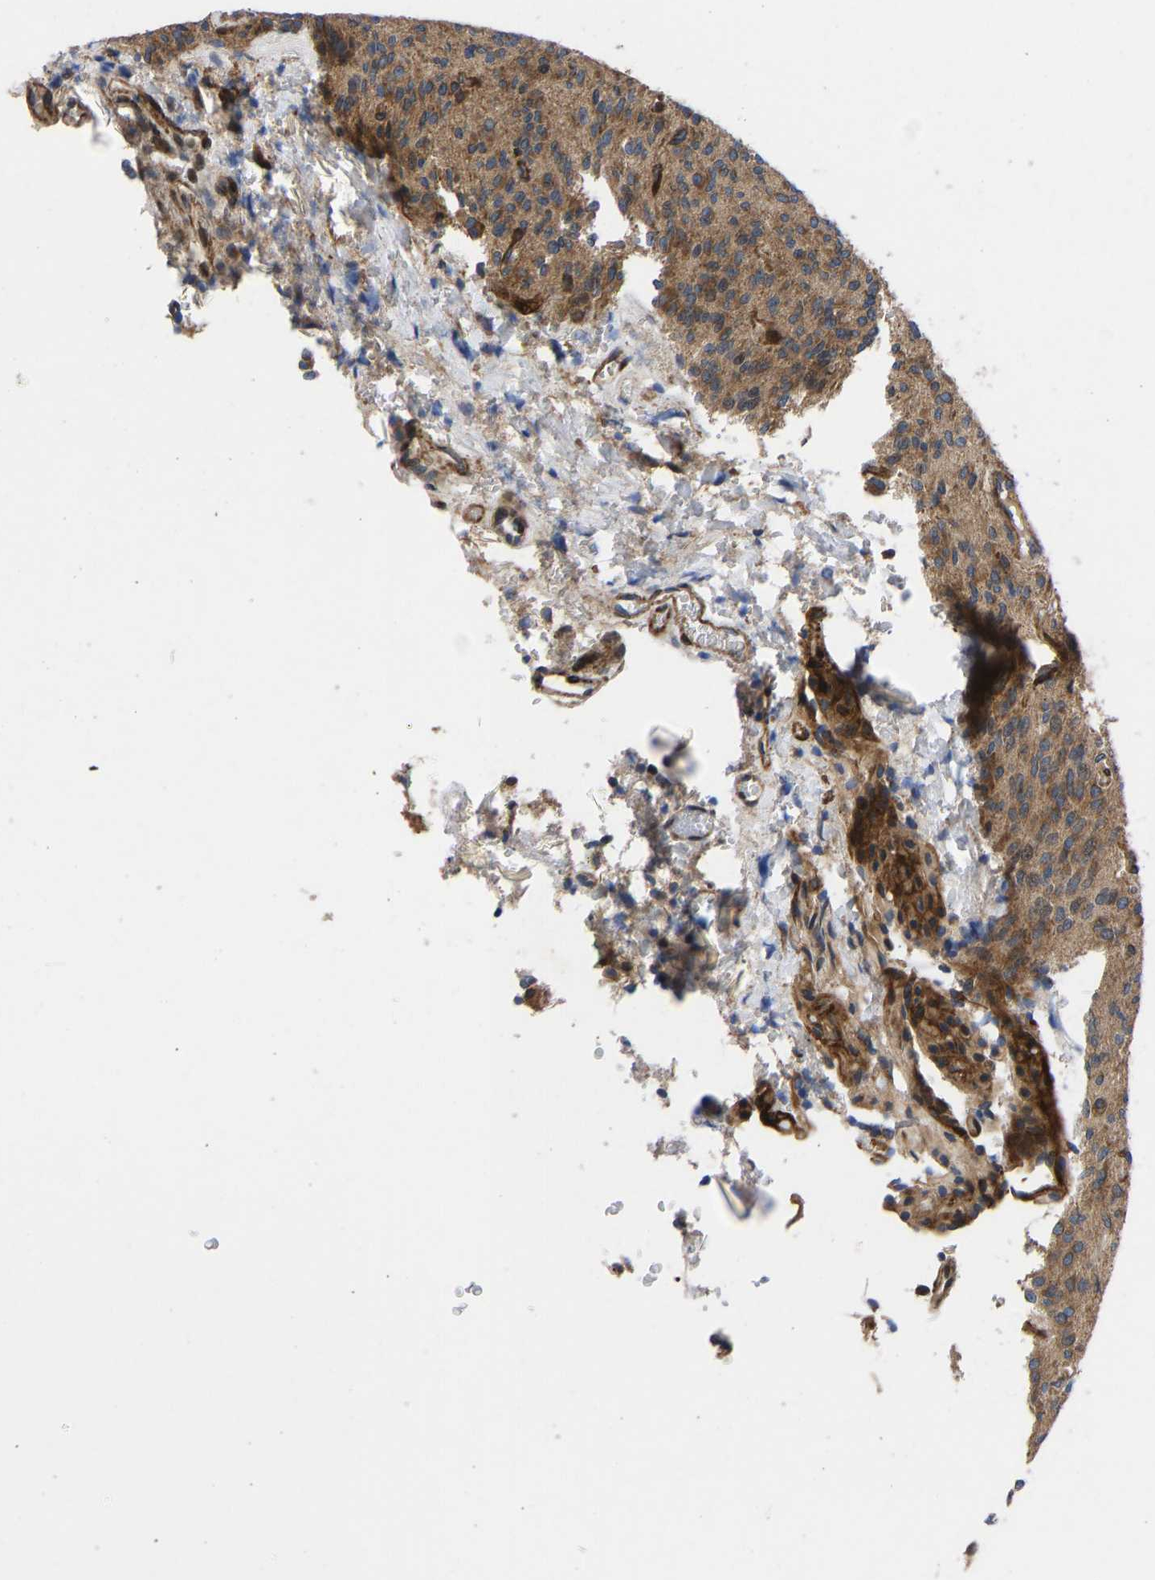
{"staining": {"intensity": "moderate", "quantity": ">75%", "location": "cytoplasmic/membranous"}, "tissue": "glioma", "cell_type": "Tumor cells", "image_type": "cancer", "snomed": [{"axis": "morphology", "description": "Glioma, malignant, High grade"}, {"axis": "topography", "description": "Brain"}], "caption": "IHC of human glioma displays medium levels of moderate cytoplasmic/membranous staining in approximately >75% of tumor cells. The protein is shown in brown color, while the nuclei are stained blue.", "gene": "TMEM38B", "patient": {"sex": "male", "age": 34}}